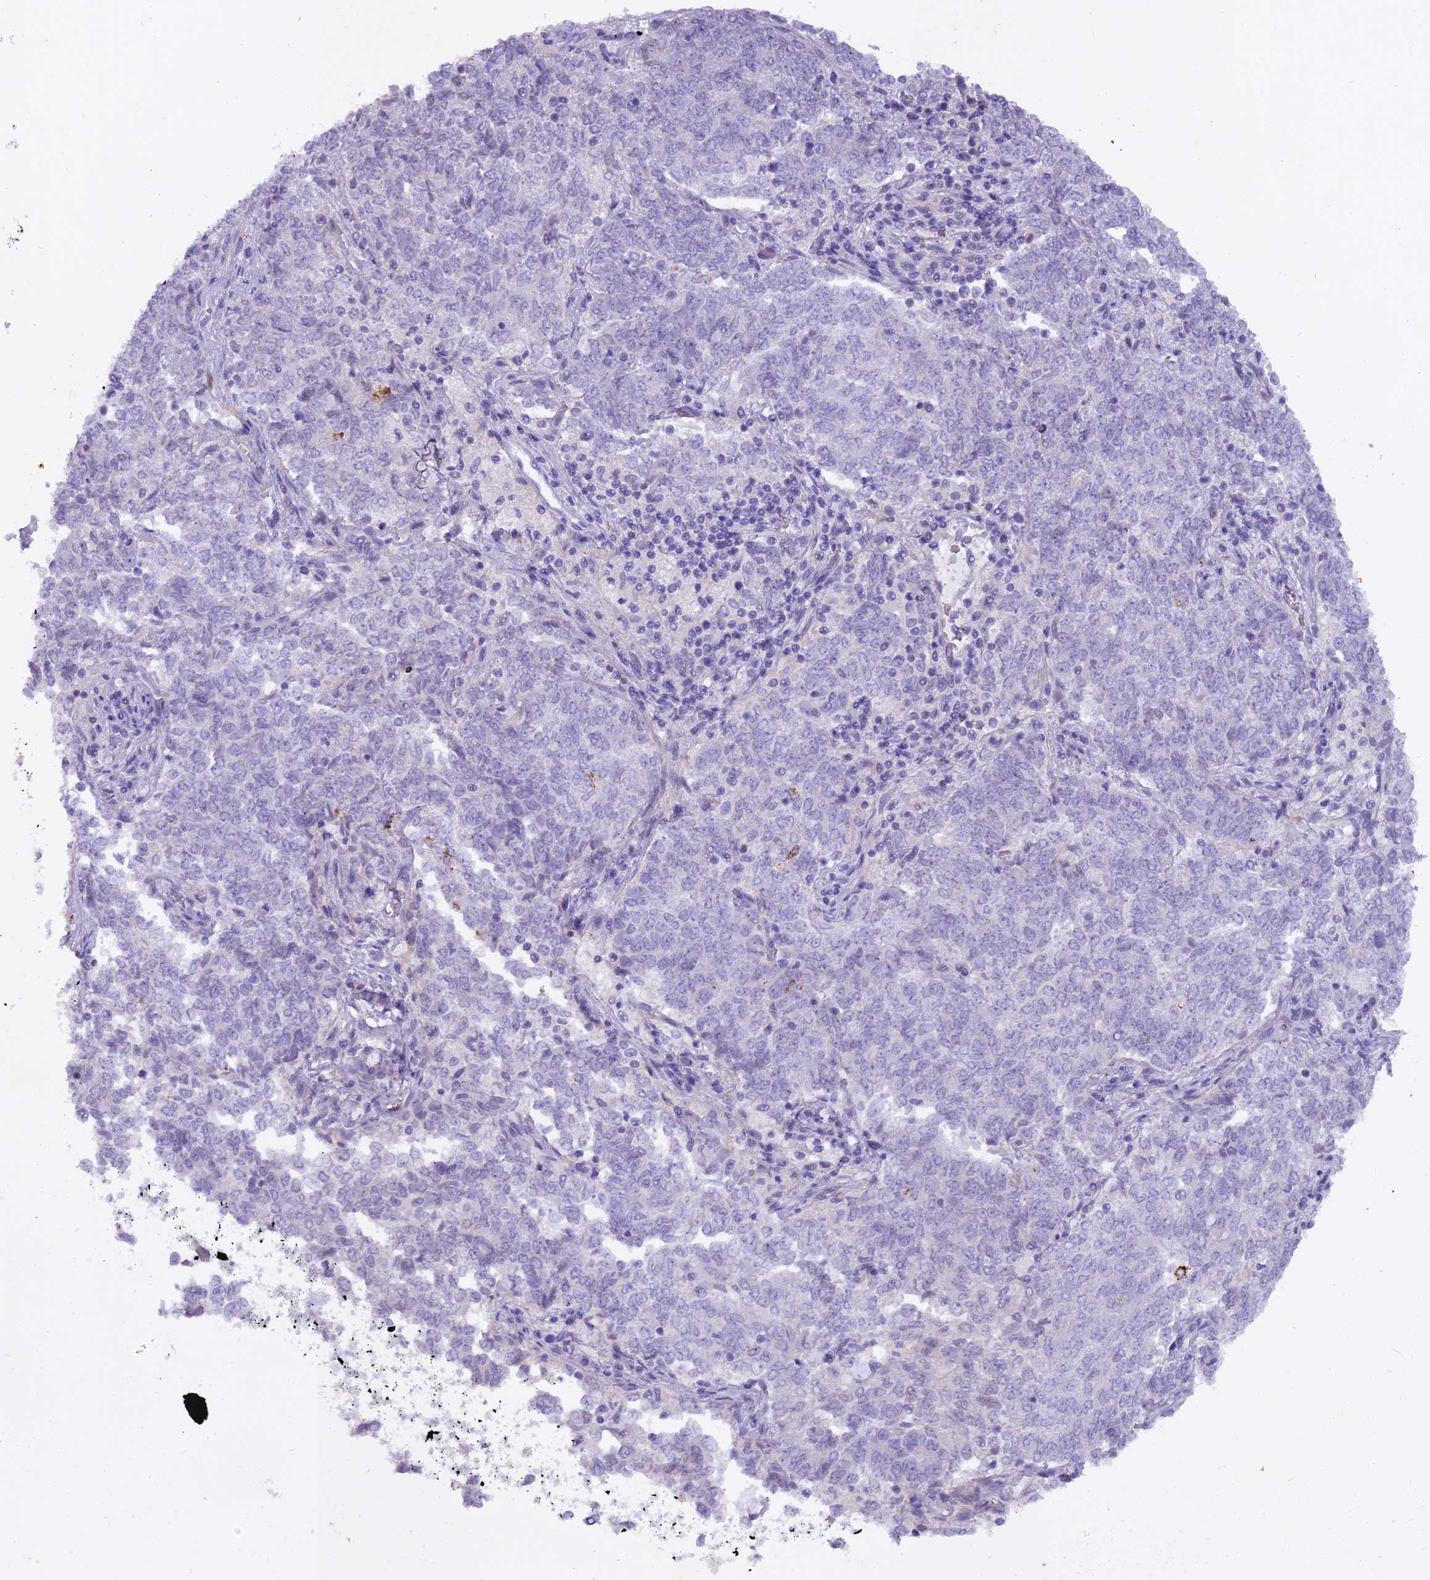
{"staining": {"intensity": "negative", "quantity": "none", "location": "none"}, "tissue": "endometrial cancer", "cell_type": "Tumor cells", "image_type": "cancer", "snomed": [{"axis": "morphology", "description": "Adenocarcinoma, NOS"}, {"axis": "topography", "description": "Endometrium"}], "caption": "Immunohistochemistry image of neoplastic tissue: human endometrial cancer stained with DAB (3,3'-diaminobenzidine) demonstrates no significant protein positivity in tumor cells.", "gene": "OSTN", "patient": {"sex": "female", "age": 80}}